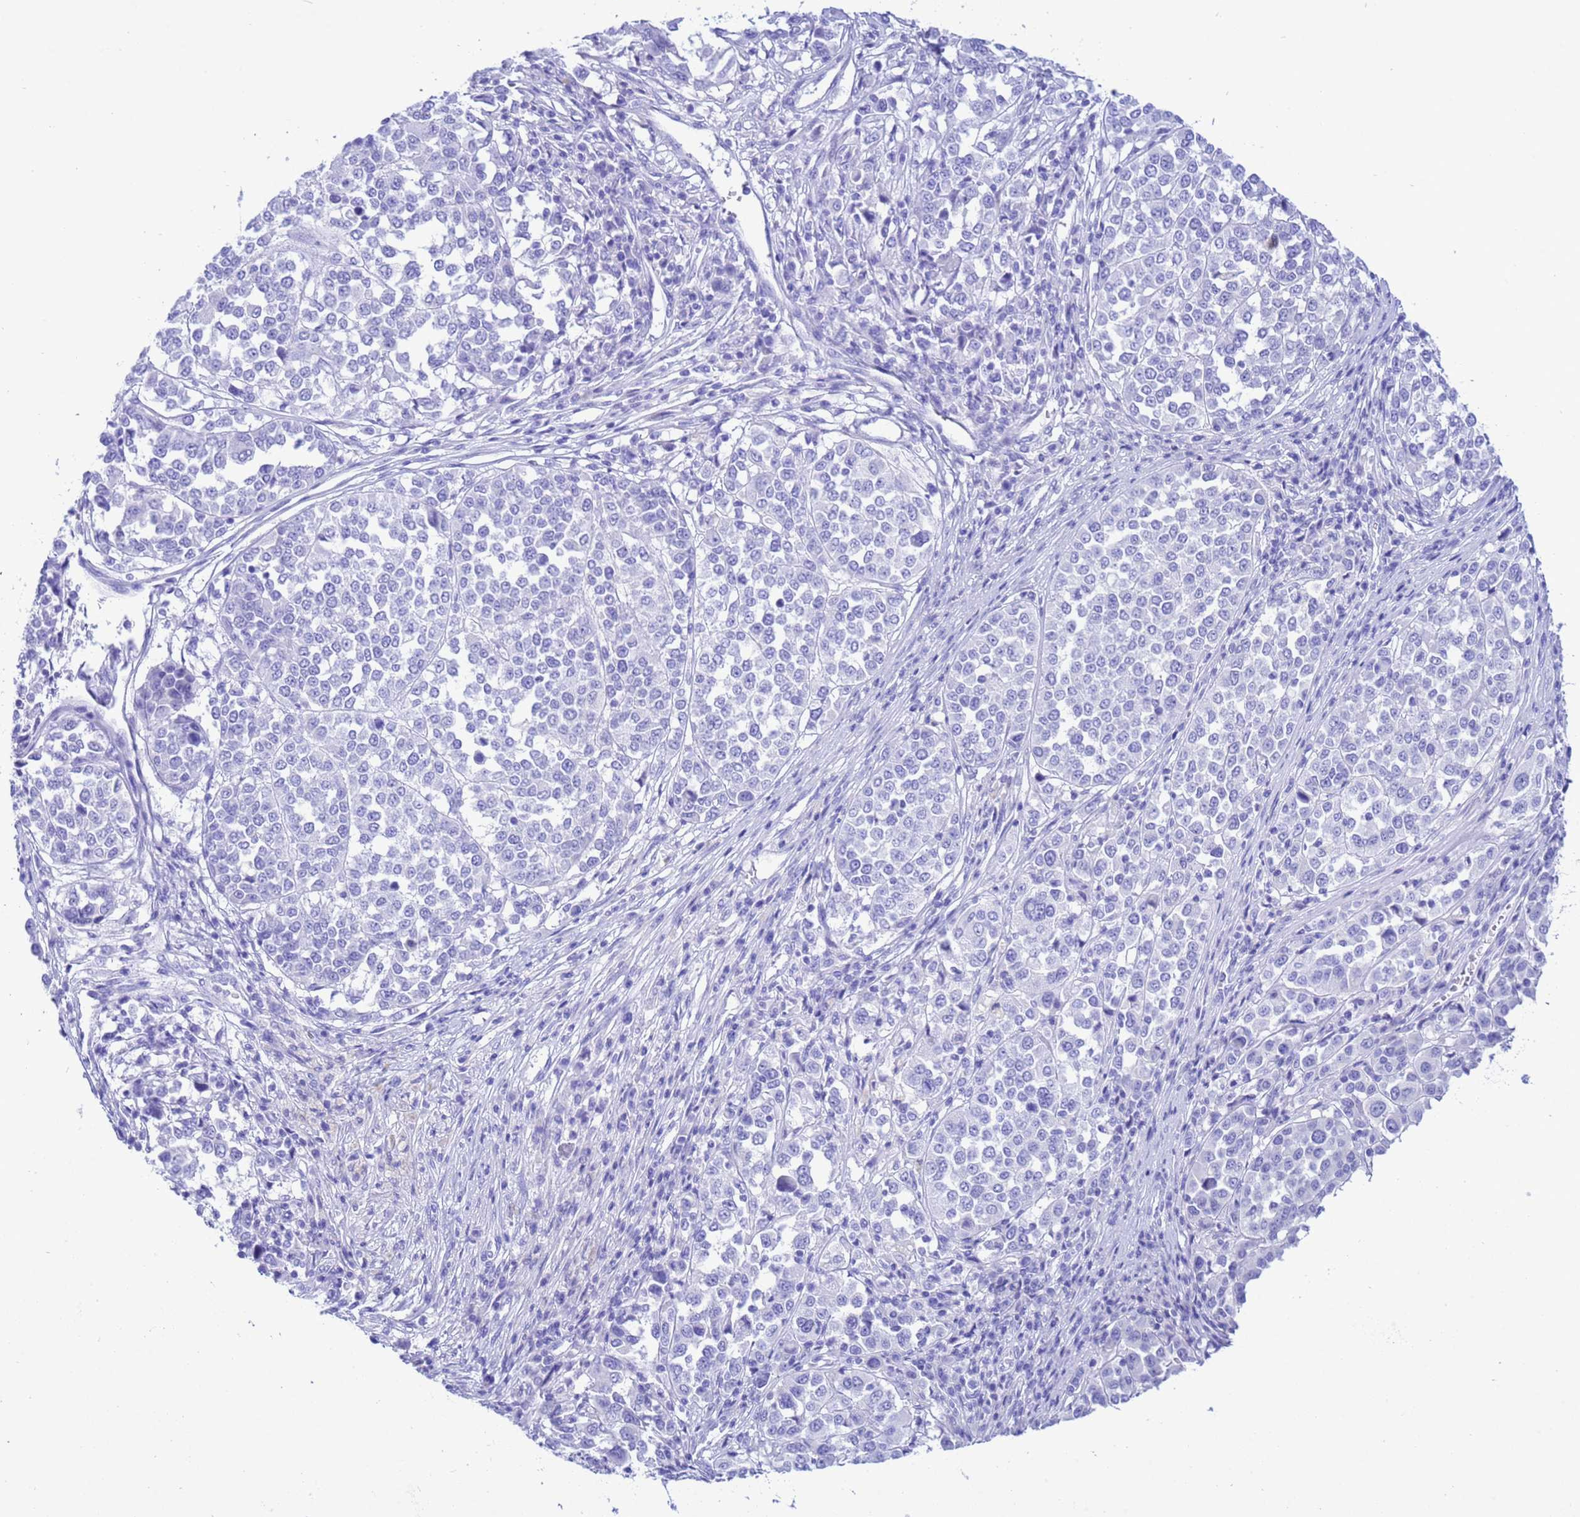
{"staining": {"intensity": "negative", "quantity": "none", "location": "none"}, "tissue": "melanoma", "cell_type": "Tumor cells", "image_type": "cancer", "snomed": [{"axis": "morphology", "description": "Malignant melanoma, Metastatic site"}, {"axis": "topography", "description": "Lymph node"}], "caption": "There is no significant expression in tumor cells of melanoma. Nuclei are stained in blue.", "gene": "AKR1C2", "patient": {"sex": "male", "age": 44}}